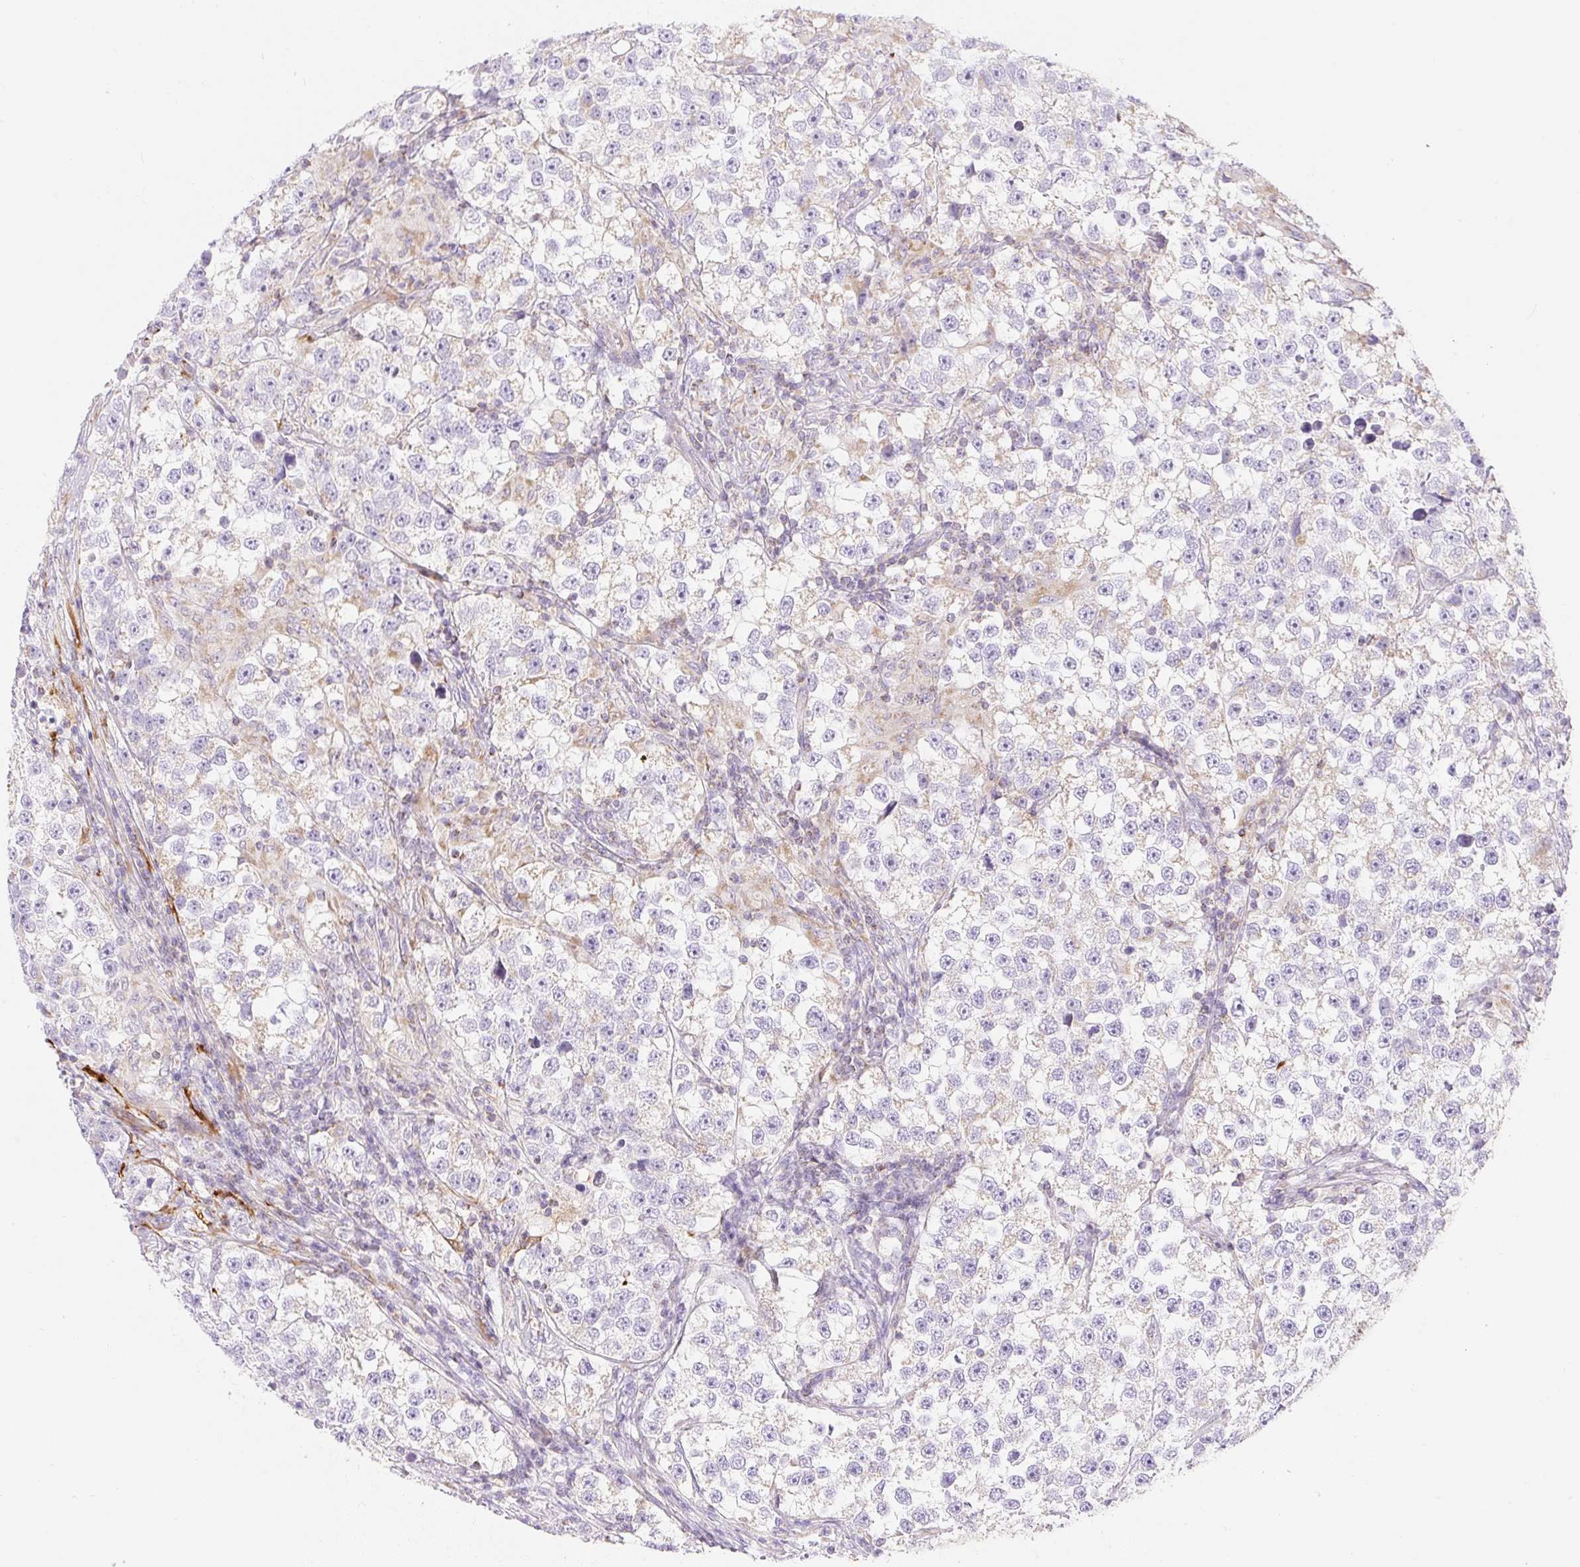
{"staining": {"intensity": "negative", "quantity": "none", "location": "none"}, "tissue": "testis cancer", "cell_type": "Tumor cells", "image_type": "cancer", "snomed": [{"axis": "morphology", "description": "Seminoma, NOS"}, {"axis": "topography", "description": "Testis"}], "caption": "The image exhibits no staining of tumor cells in testis cancer (seminoma).", "gene": "FOCAD", "patient": {"sex": "male", "age": 46}}